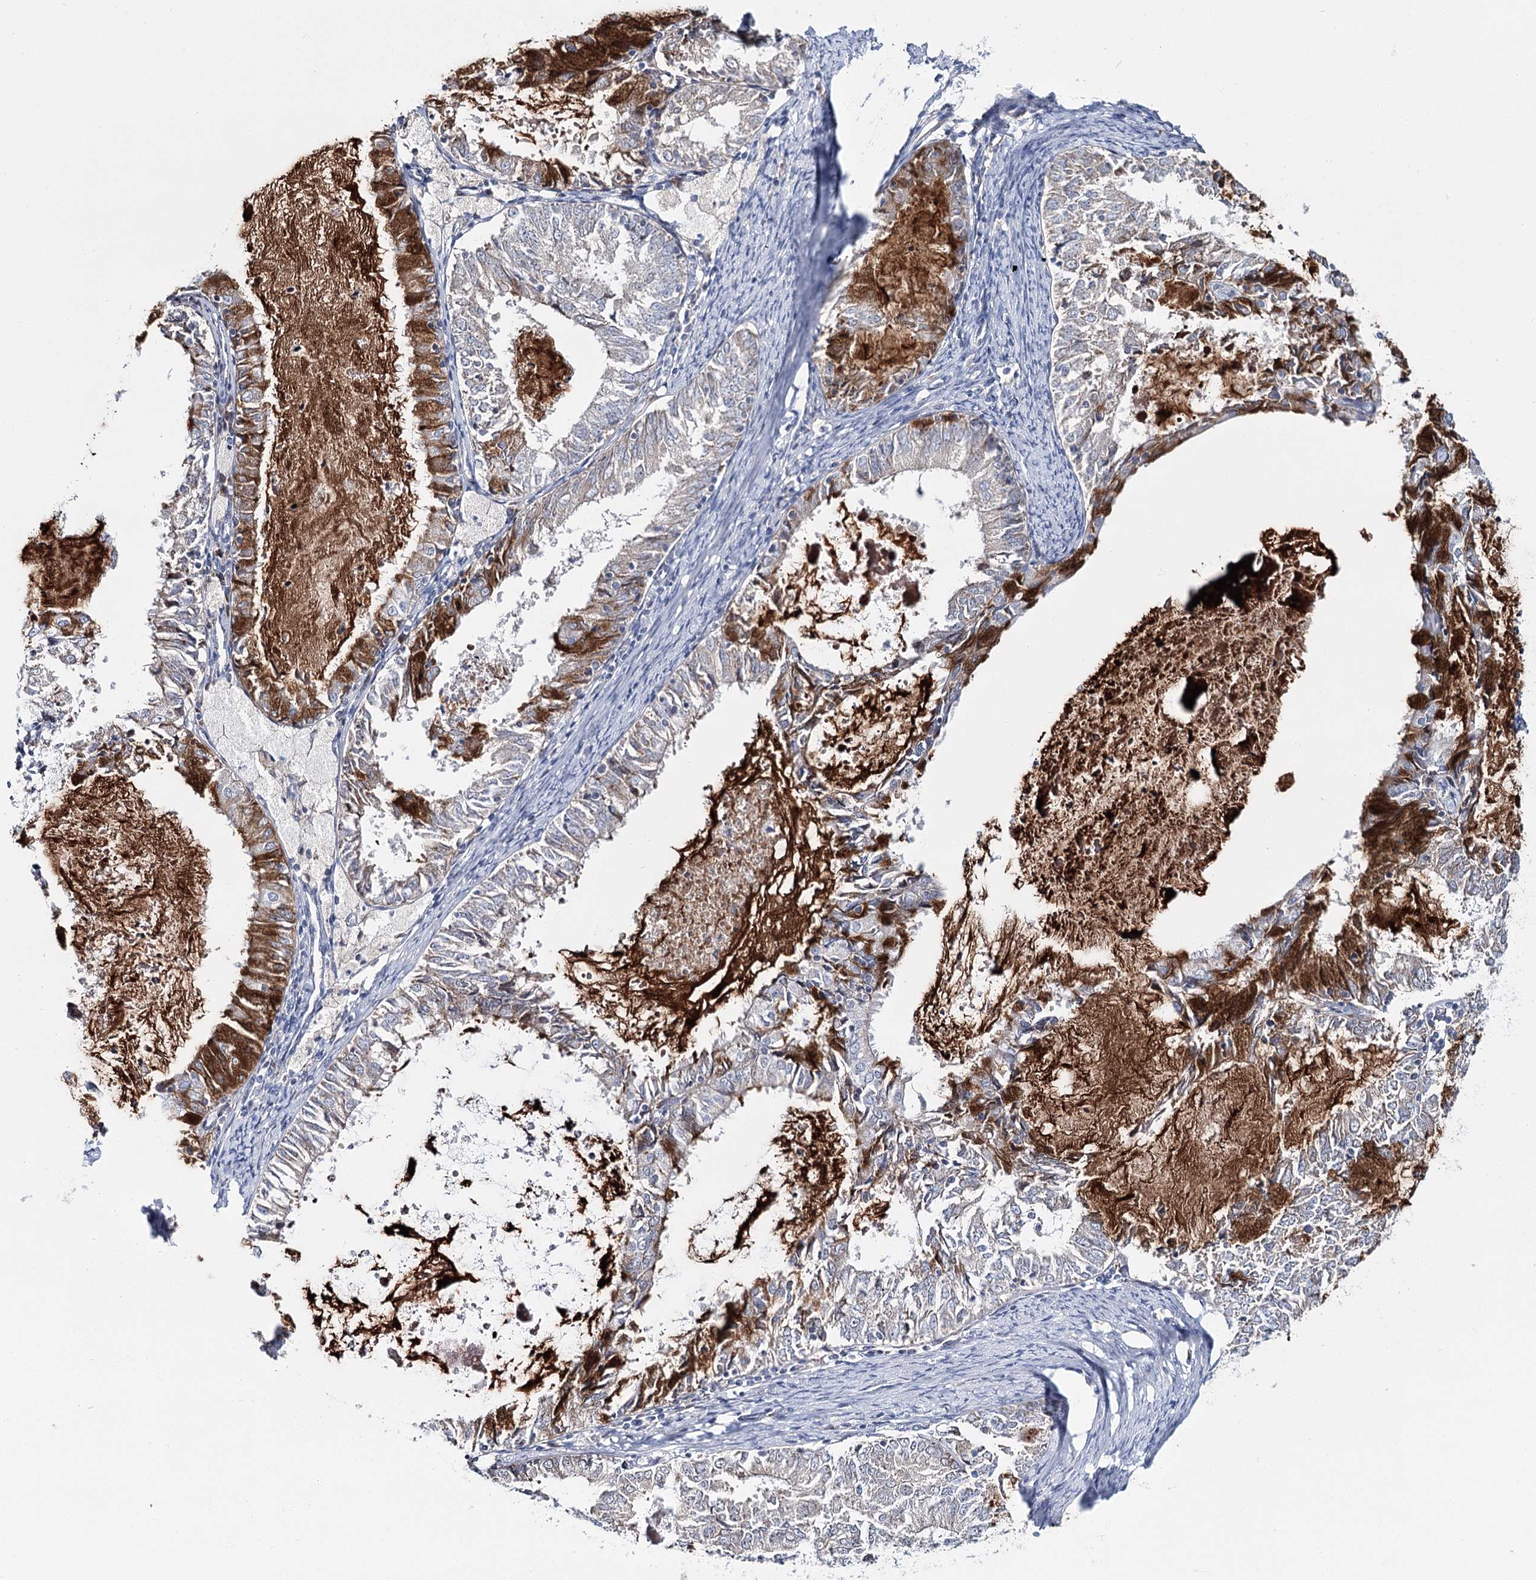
{"staining": {"intensity": "moderate", "quantity": "<25%", "location": "cytoplasmic/membranous"}, "tissue": "endometrial cancer", "cell_type": "Tumor cells", "image_type": "cancer", "snomed": [{"axis": "morphology", "description": "Adenocarcinoma, NOS"}, {"axis": "topography", "description": "Endometrium"}], "caption": "Immunohistochemical staining of endometrial adenocarcinoma exhibits low levels of moderate cytoplasmic/membranous protein expression in approximately <25% of tumor cells.", "gene": "CPLANE1", "patient": {"sex": "female", "age": 57}}